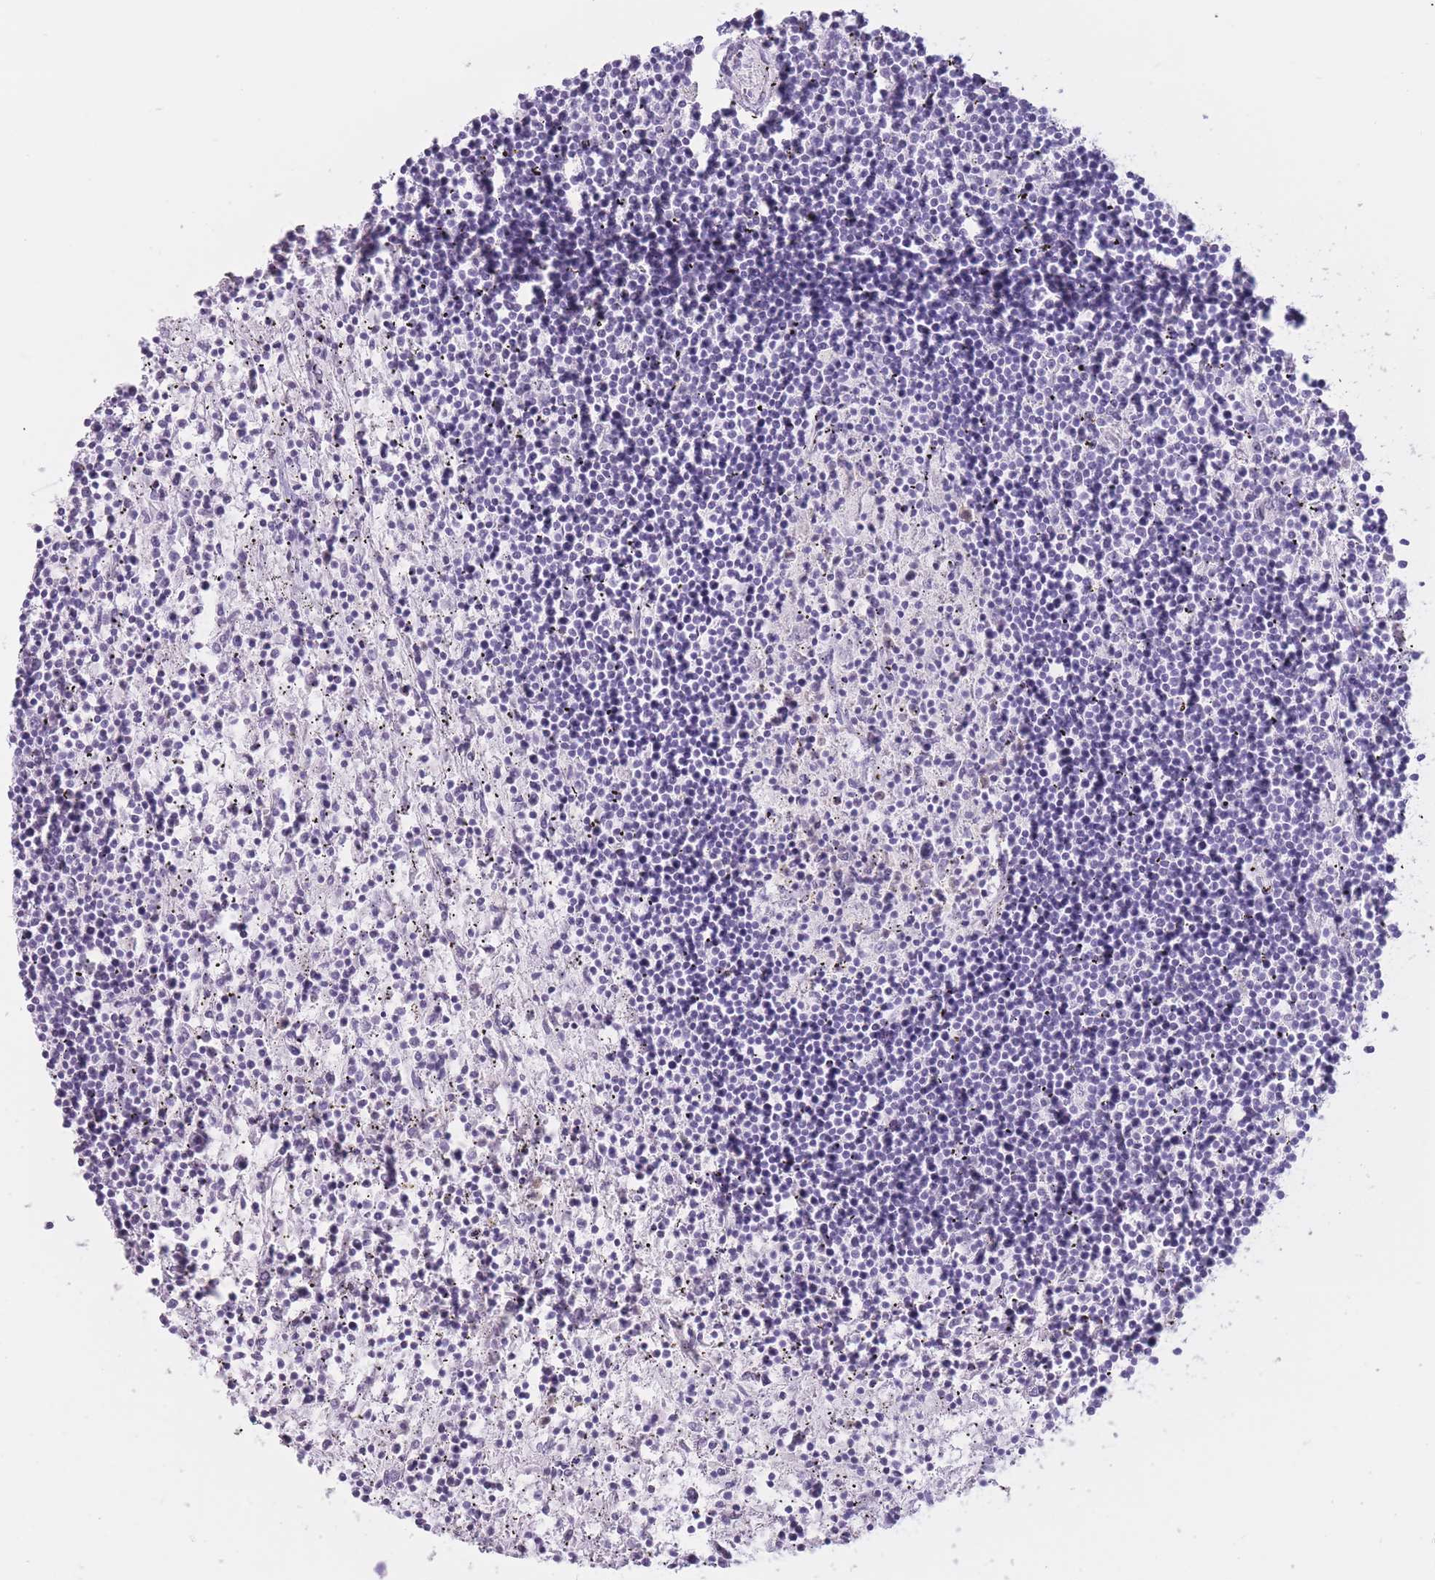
{"staining": {"intensity": "negative", "quantity": "none", "location": "none"}, "tissue": "lymphoma", "cell_type": "Tumor cells", "image_type": "cancer", "snomed": [{"axis": "morphology", "description": "Malignant lymphoma, non-Hodgkin's type, Low grade"}, {"axis": "topography", "description": "Spleen"}], "caption": "Protein analysis of lymphoma demonstrates no significant positivity in tumor cells.", "gene": "PNMA3", "patient": {"sex": "male", "age": 76}}